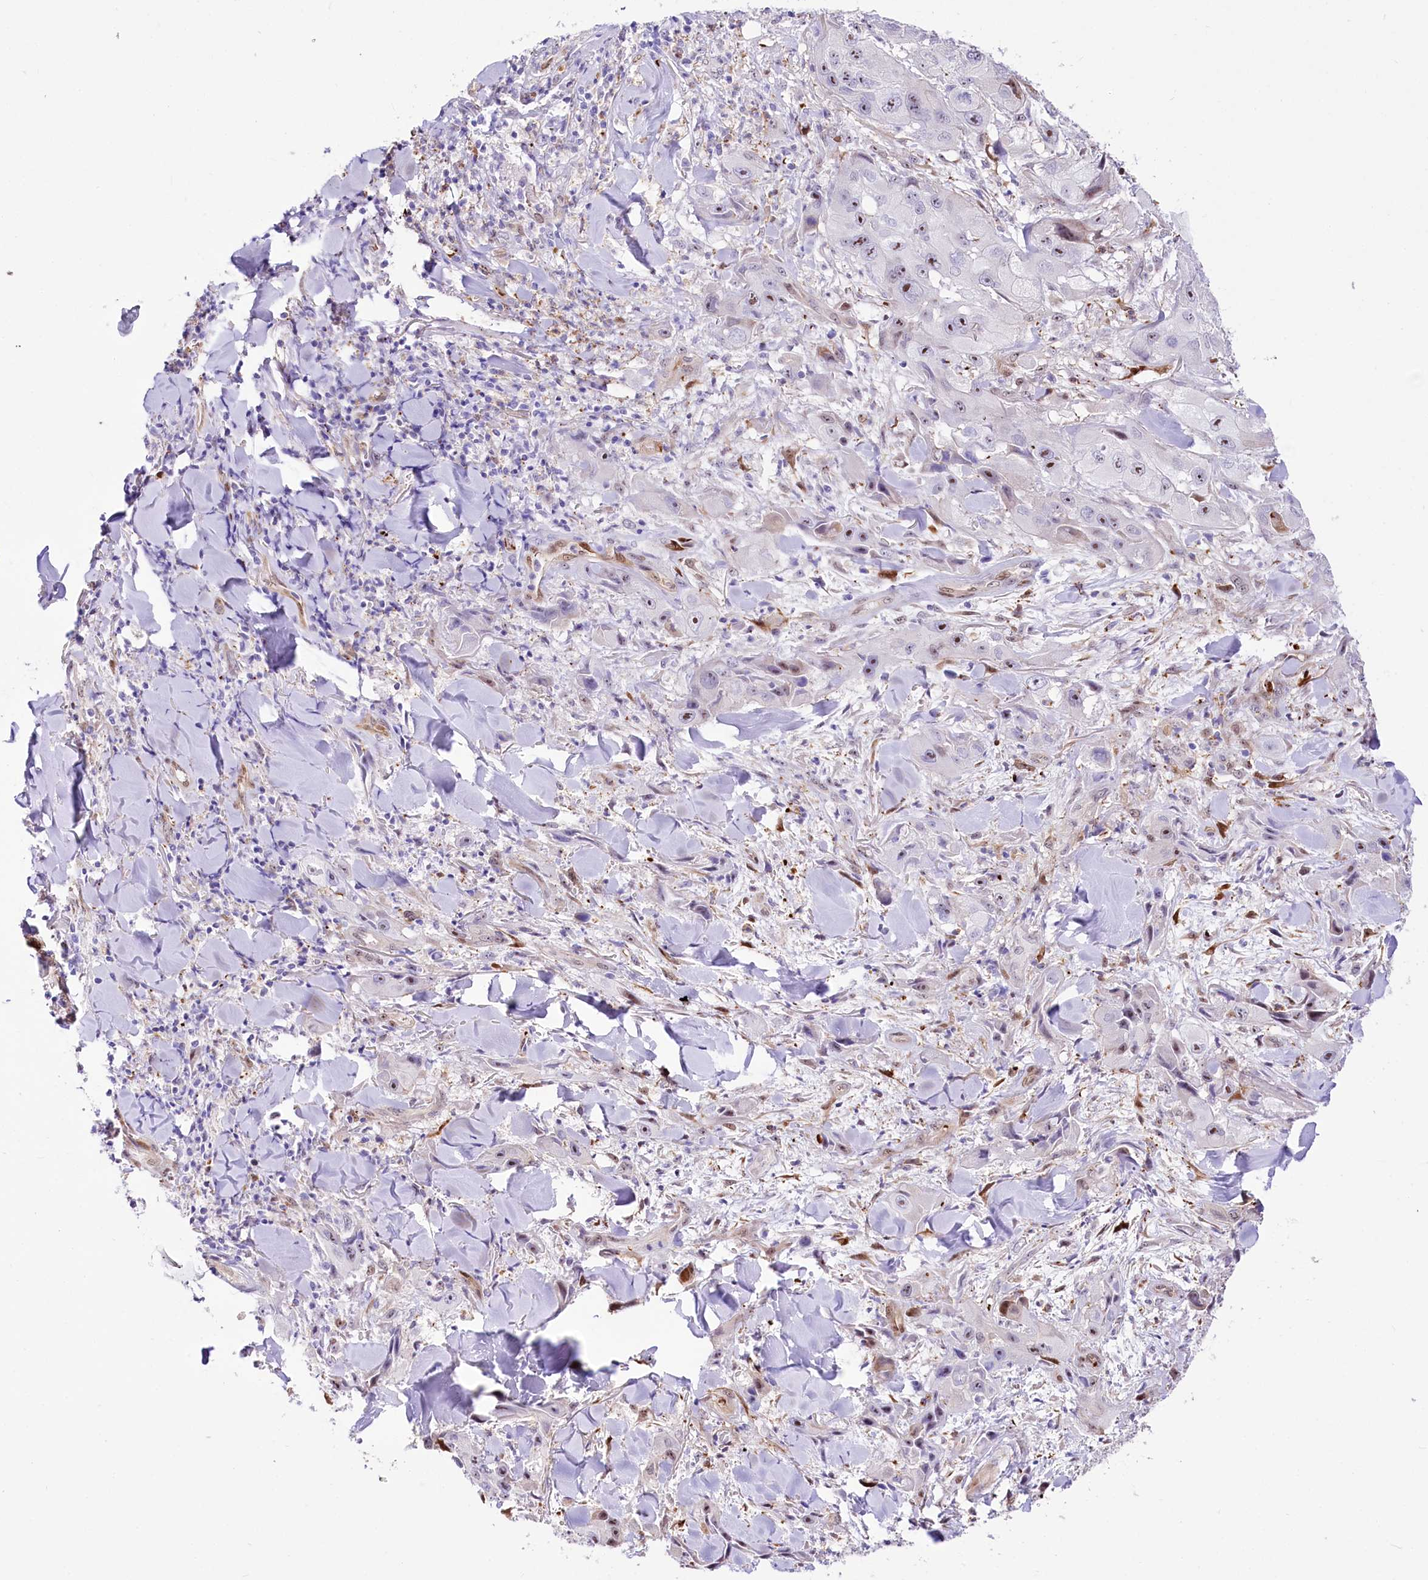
{"staining": {"intensity": "moderate", "quantity": ">75%", "location": "nuclear"}, "tissue": "skin cancer", "cell_type": "Tumor cells", "image_type": "cancer", "snomed": [{"axis": "morphology", "description": "Squamous cell carcinoma, NOS"}, {"axis": "topography", "description": "Skin"}, {"axis": "topography", "description": "Subcutis"}], "caption": "Immunohistochemistry histopathology image of skin cancer stained for a protein (brown), which exhibits medium levels of moderate nuclear staining in about >75% of tumor cells.", "gene": "PTMS", "patient": {"sex": "male", "age": 73}}